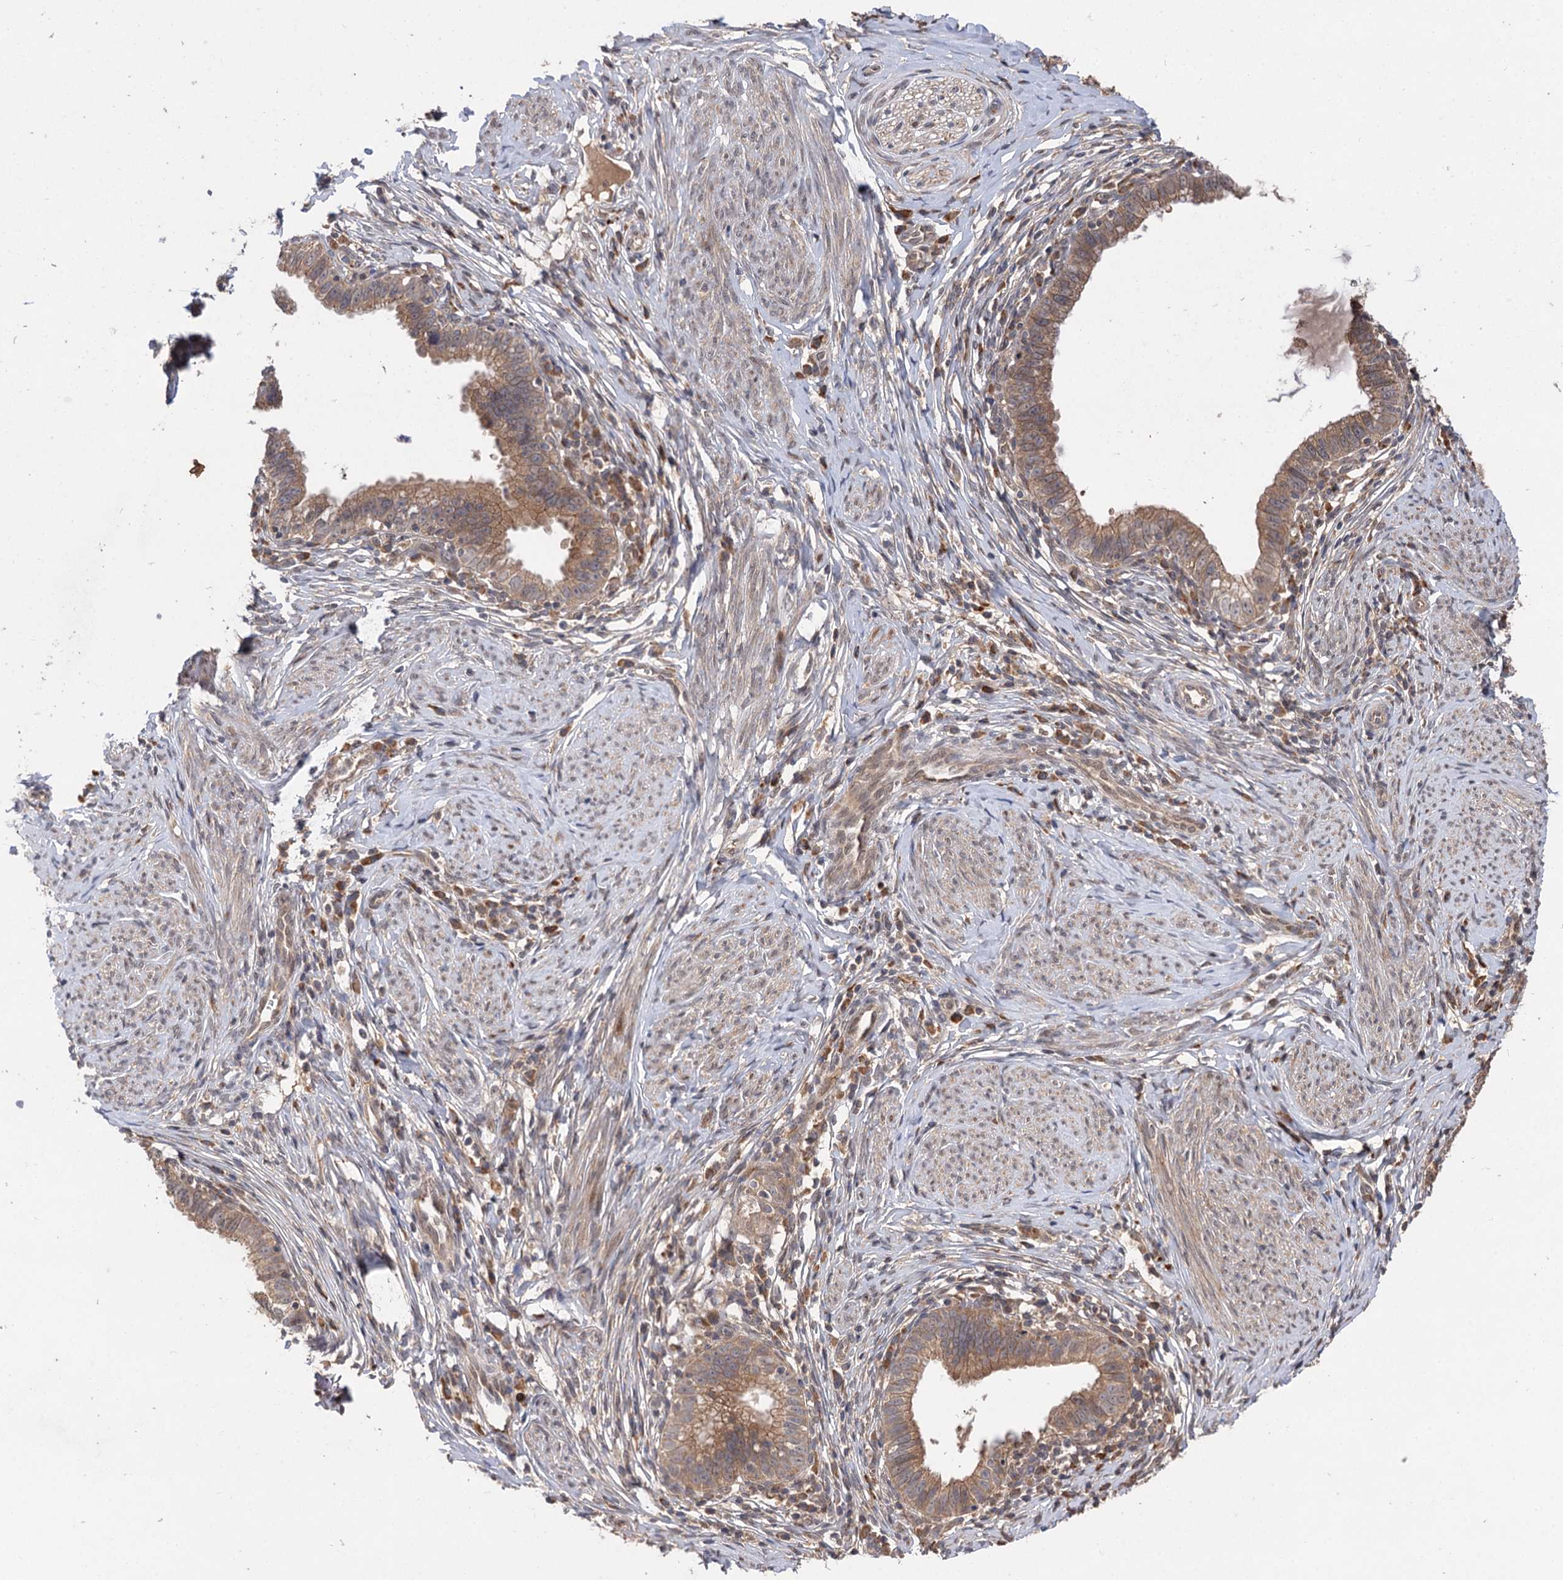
{"staining": {"intensity": "moderate", "quantity": "25%-75%", "location": "cytoplasmic/membranous"}, "tissue": "cervical cancer", "cell_type": "Tumor cells", "image_type": "cancer", "snomed": [{"axis": "morphology", "description": "Adenocarcinoma, NOS"}, {"axis": "topography", "description": "Cervix"}], "caption": "This micrograph shows cervical cancer (adenocarcinoma) stained with immunohistochemistry to label a protein in brown. The cytoplasmic/membranous of tumor cells show moderate positivity for the protein. Nuclei are counter-stained blue.", "gene": "FBXW8", "patient": {"sex": "female", "age": 36}}